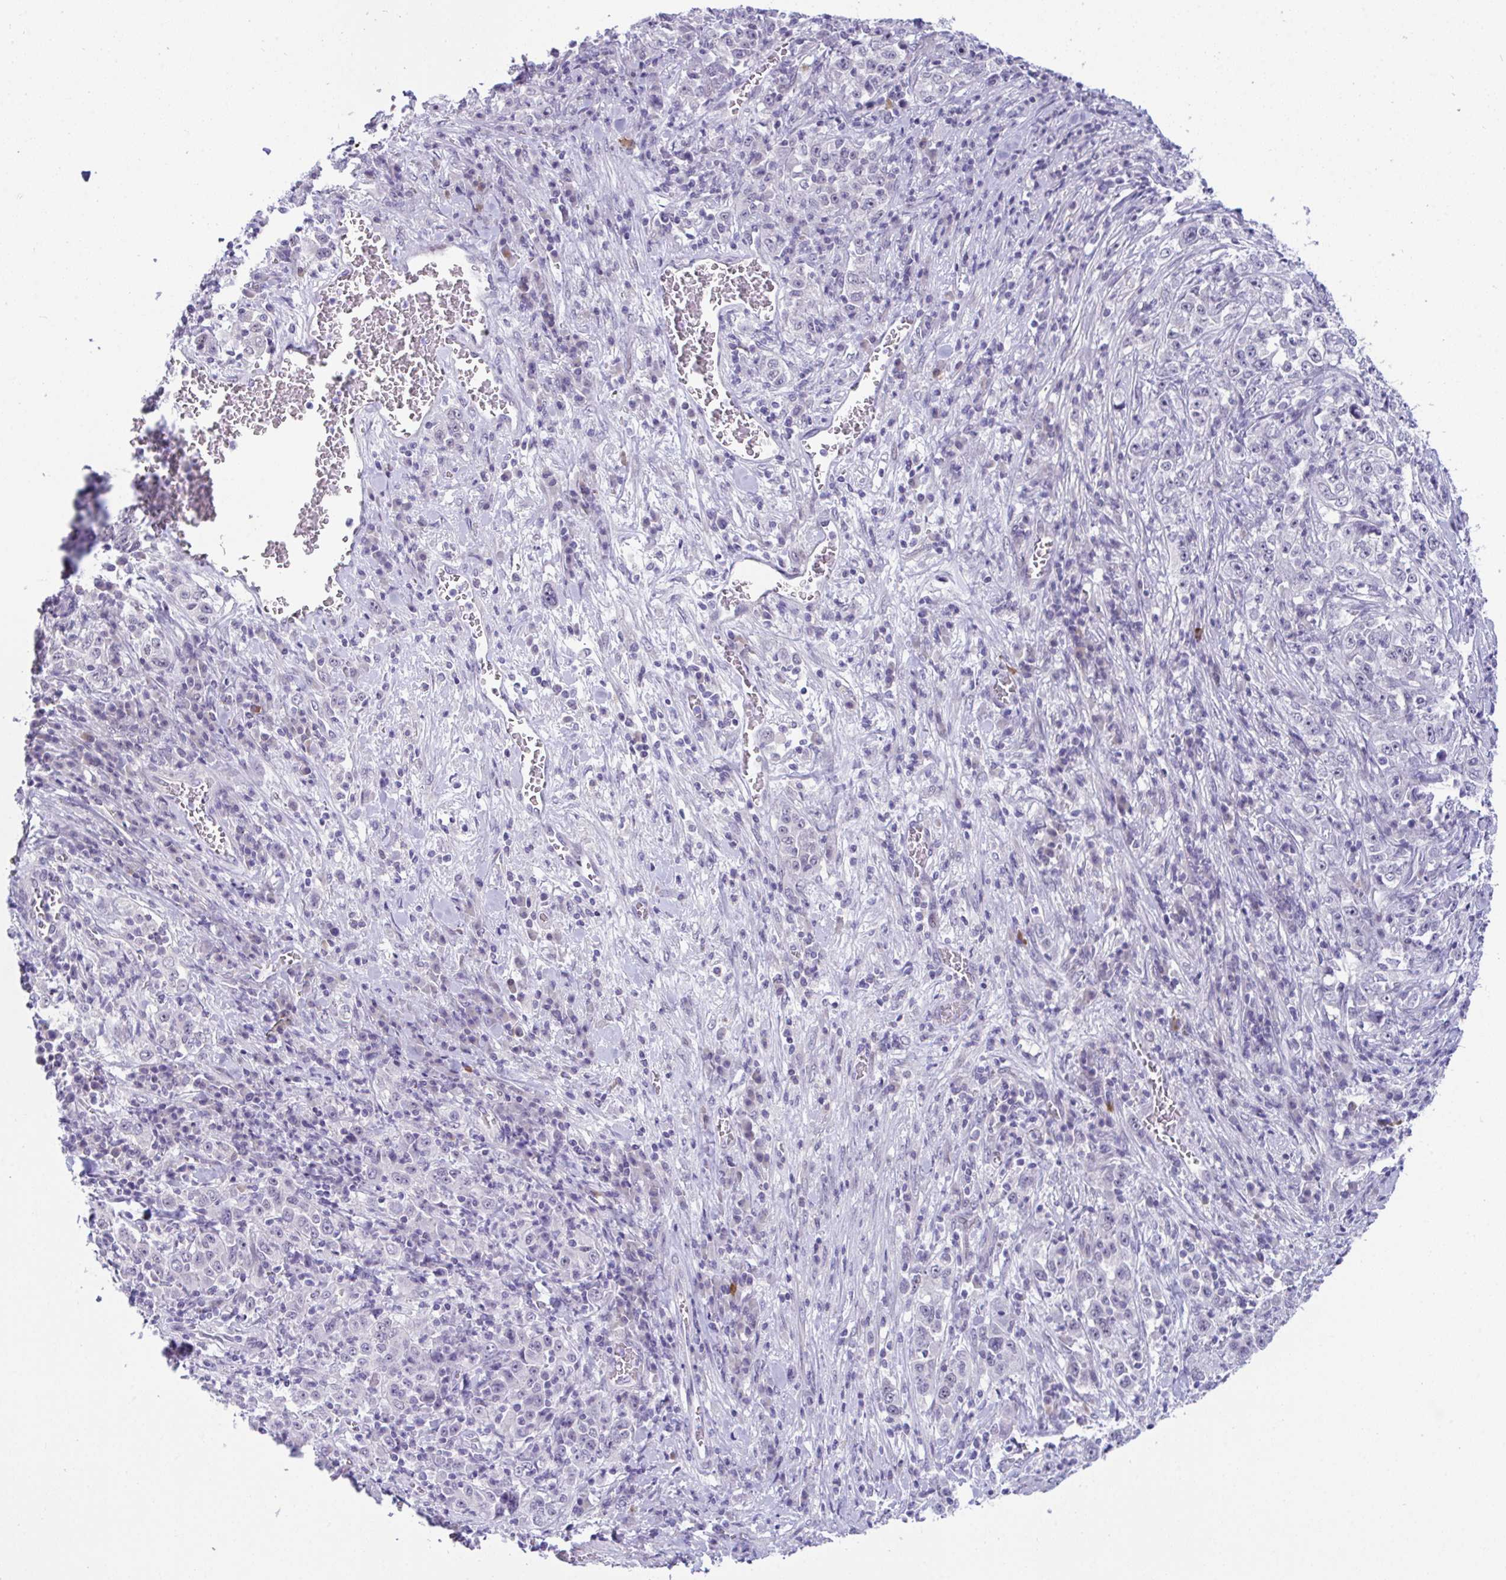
{"staining": {"intensity": "negative", "quantity": "none", "location": "none"}, "tissue": "stomach cancer", "cell_type": "Tumor cells", "image_type": "cancer", "snomed": [{"axis": "morphology", "description": "Normal tissue, NOS"}, {"axis": "morphology", "description": "Adenocarcinoma, NOS"}, {"axis": "topography", "description": "Stomach, upper"}, {"axis": "topography", "description": "Stomach"}], "caption": "The photomicrograph shows no staining of tumor cells in stomach cancer.", "gene": "USP35", "patient": {"sex": "male", "age": 59}}